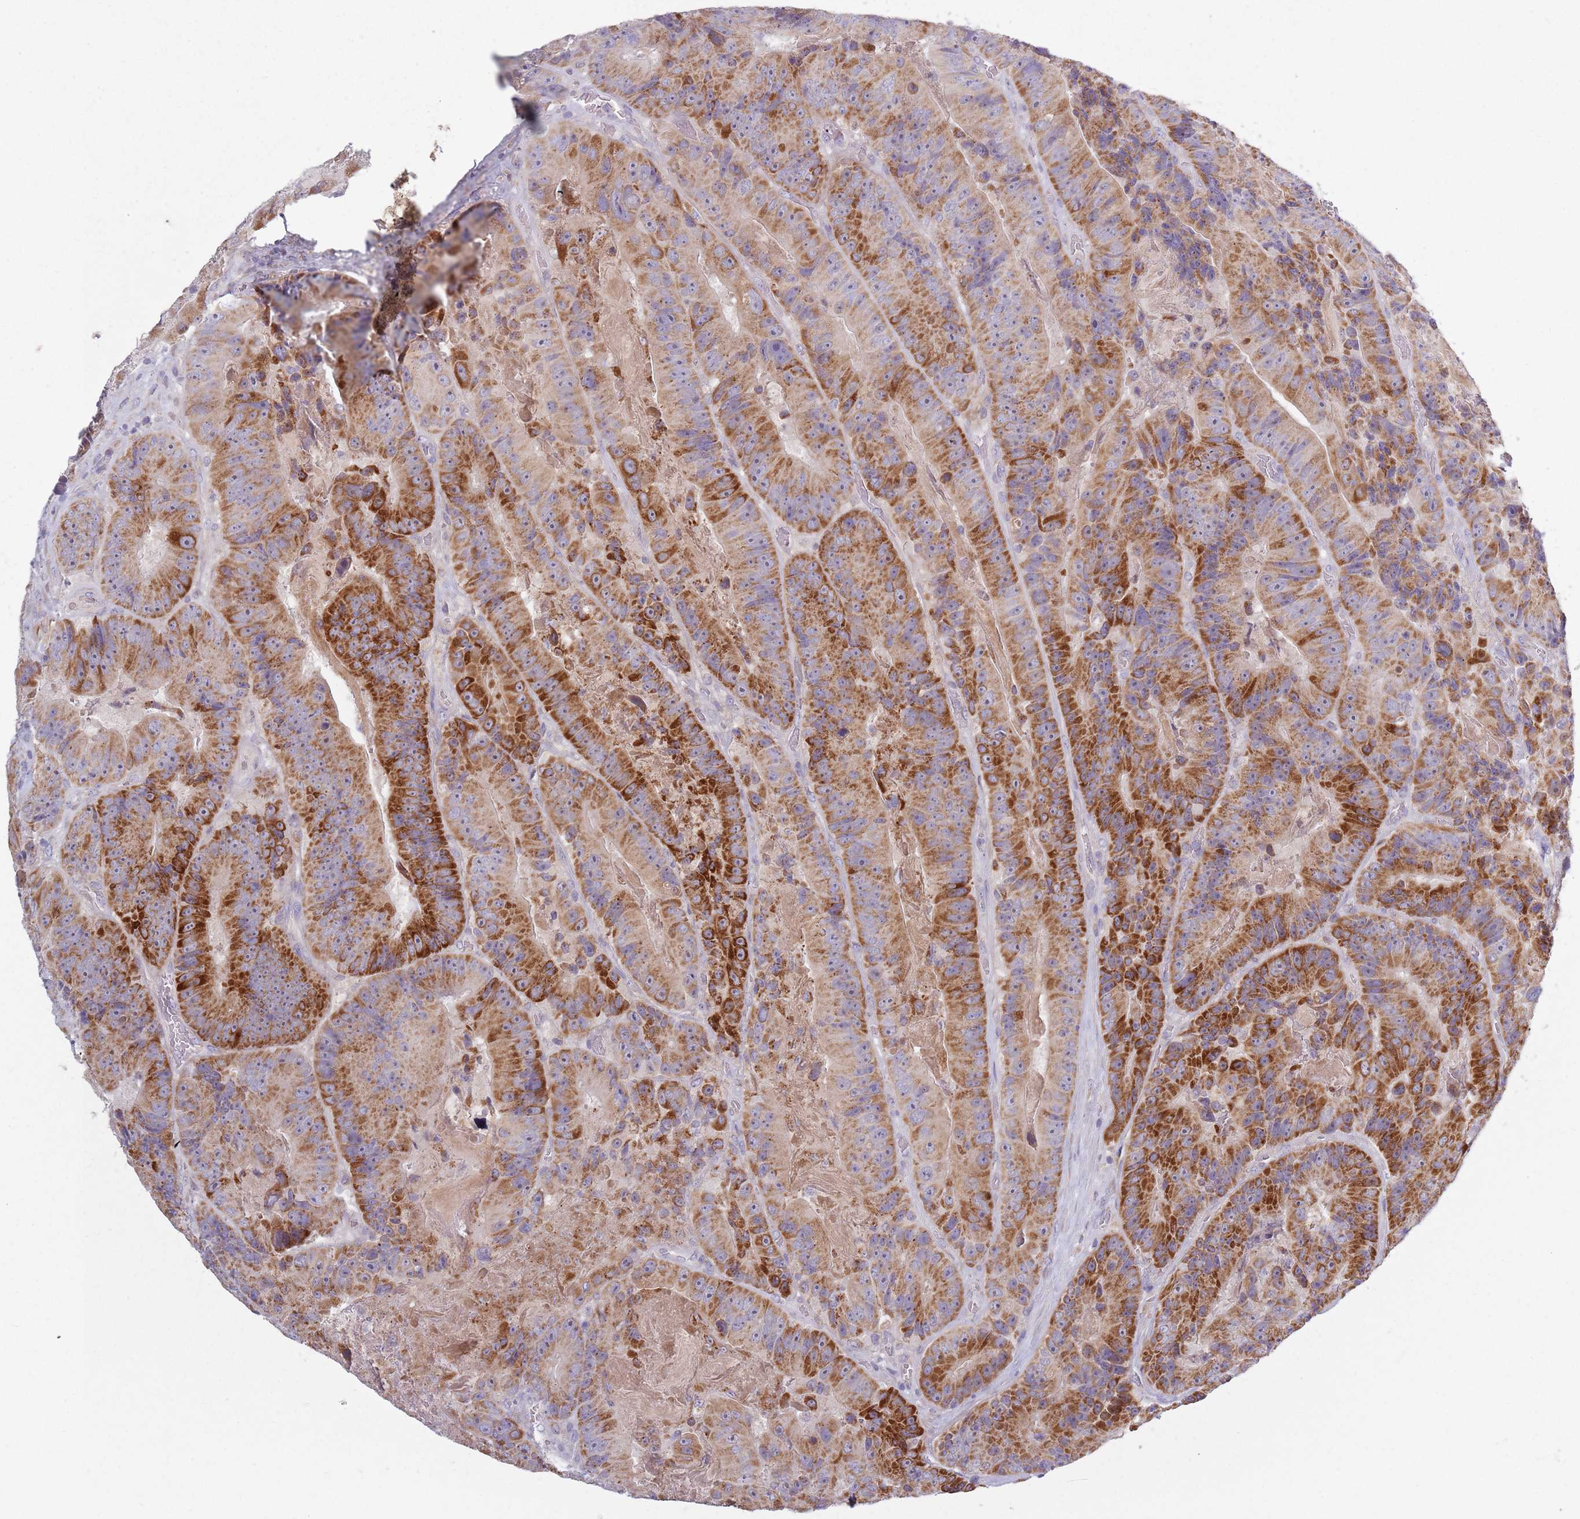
{"staining": {"intensity": "strong", "quantity": "25%-75%", "location": "cytoplasmic/membranous"}, "tissue": "colorectal cancer", "cell_type": "Tumor cells", "image_type": "cancer", "snomed": [{"axis": "morphology", "description": "Adenocarcinoma, NOS"}, {"axis": "topography", "description": "Colon"}], "caption": "Brown immunohistochemical staining in colorectal cancer (adenocarcinoma) demonstrates strong cytoplasmic/membranous staining in about 25%-75% of tumor cells.", "gene": "COQ5", "patient": {"sex": "female", "age": 86}}